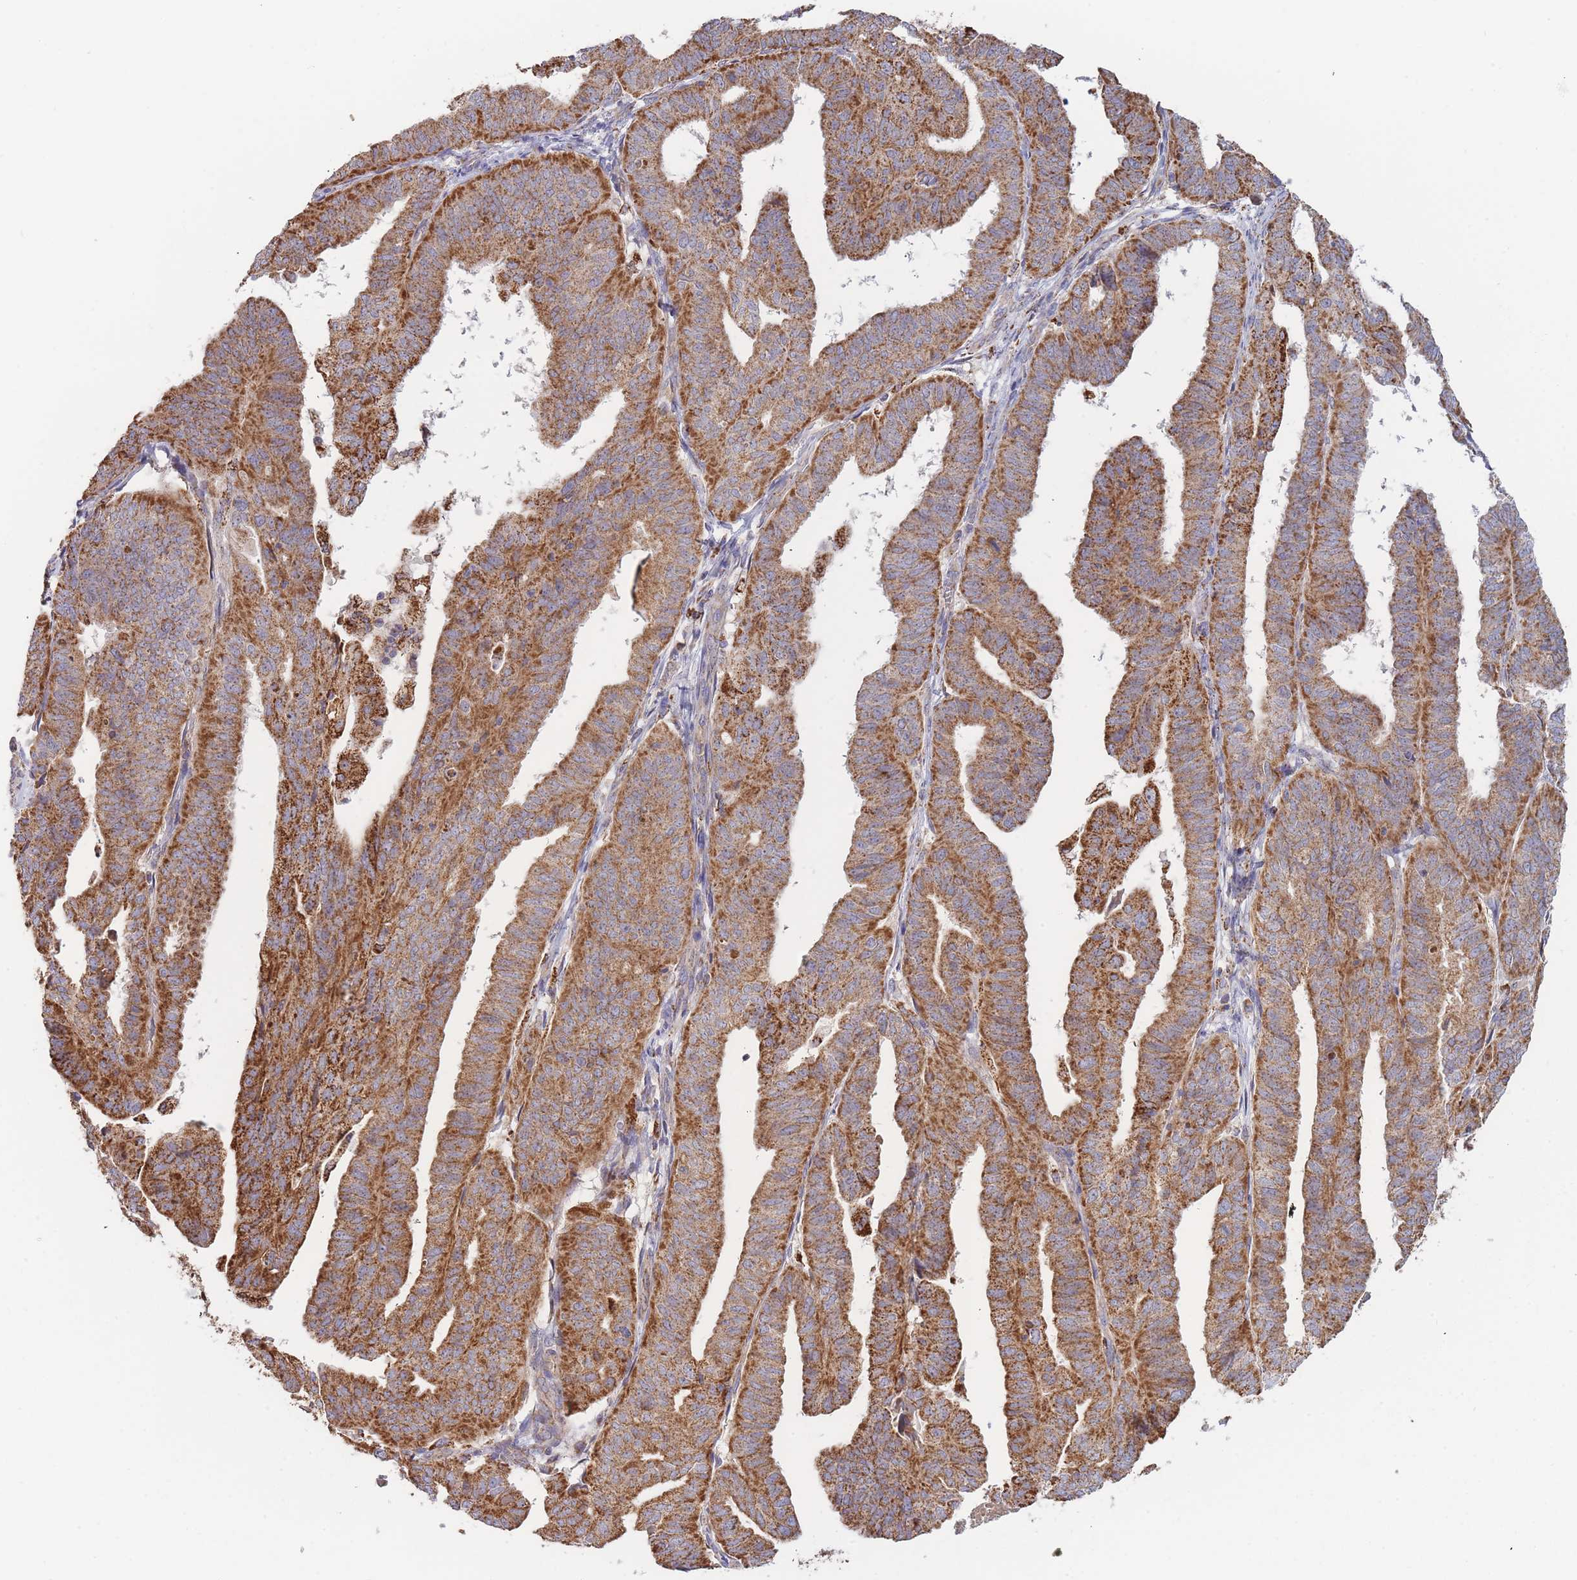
{"staining": {"intensity": "strong", "quantity": ">75%", "location": "cytoplasmic/membranous"}, "tissue": "endometrial cancer", "cell_type": "Tumor cells", "image_type": "cancer", "snomed": [{"axis": "morphology", "description": "Adenocarcinoma, NOS"}, {"axis": "topography", "description": "Uterus"}], "caption": "Immunohistochemistry (IHC) staining of endometrial cancer (adenocarcinoma), which demonstrates high levels of strong cytoplasmic/membranous expression in about >75% of tumor cells indicating strong cytoplasmic/membranous protein positivity. The staining was performed using DAB (brown) for protein detection and nuclei were counterstained in hematoxylin (blue).", "gene": "MRPL17", "patient": {"sex": "female", "age": 77}}